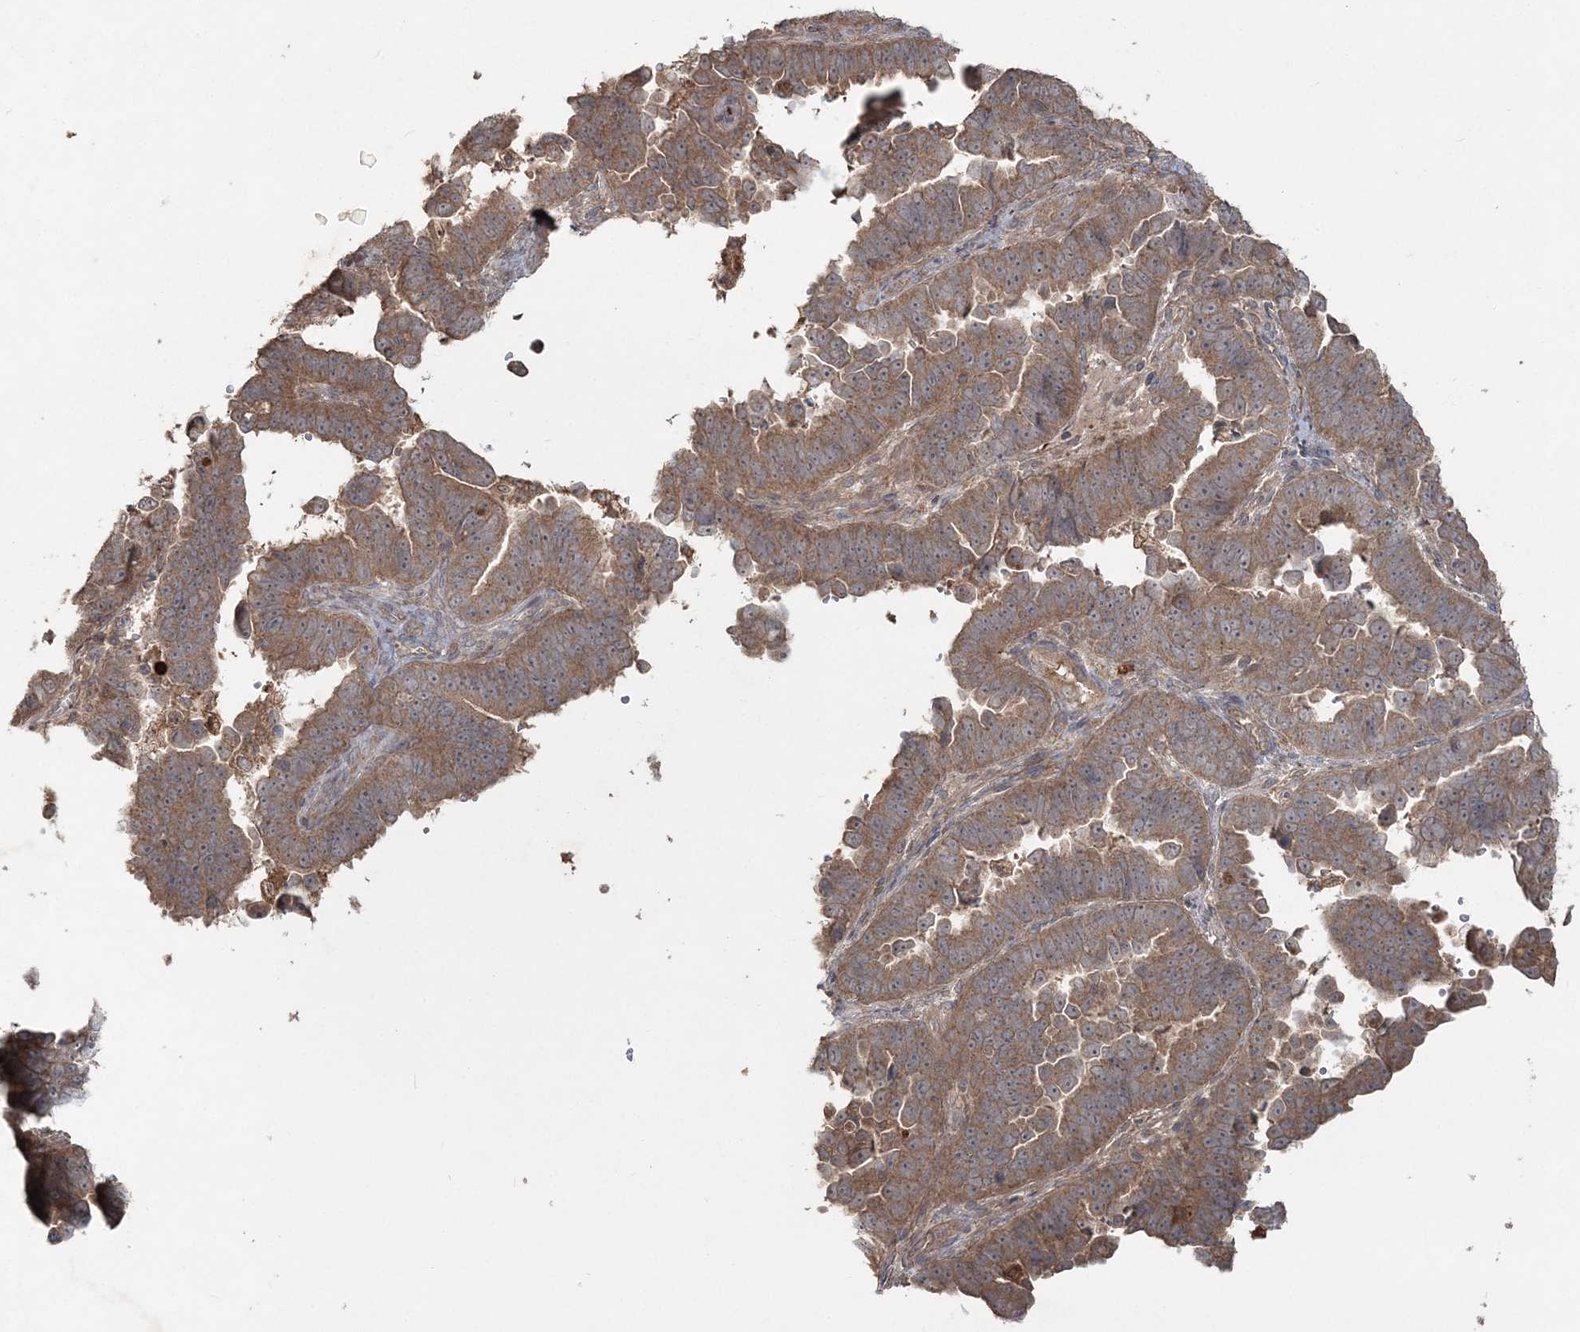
{"staining": {"intensity": "moderate", "quantity": ">75%", "location": "cytoplasmic/membranous"}, "tissue": "endometrial cancer", "cell_type": "Tumor cells", "image_type": "cancer", "snomed": [{"axis": "morphology", "description": "Adenocarcinoma, NOS"}, {"axis": "topography", "description": "Endometrium"}], "caption": "This image displays immunohistochemistry staining of adenocarcinoma (endometrial), with medium moderate cytoplasmic/membranous positivity in about >75% of tumor cells.", "gene": "SPRY1", "patient": {"sex": "female", "age": 75}}